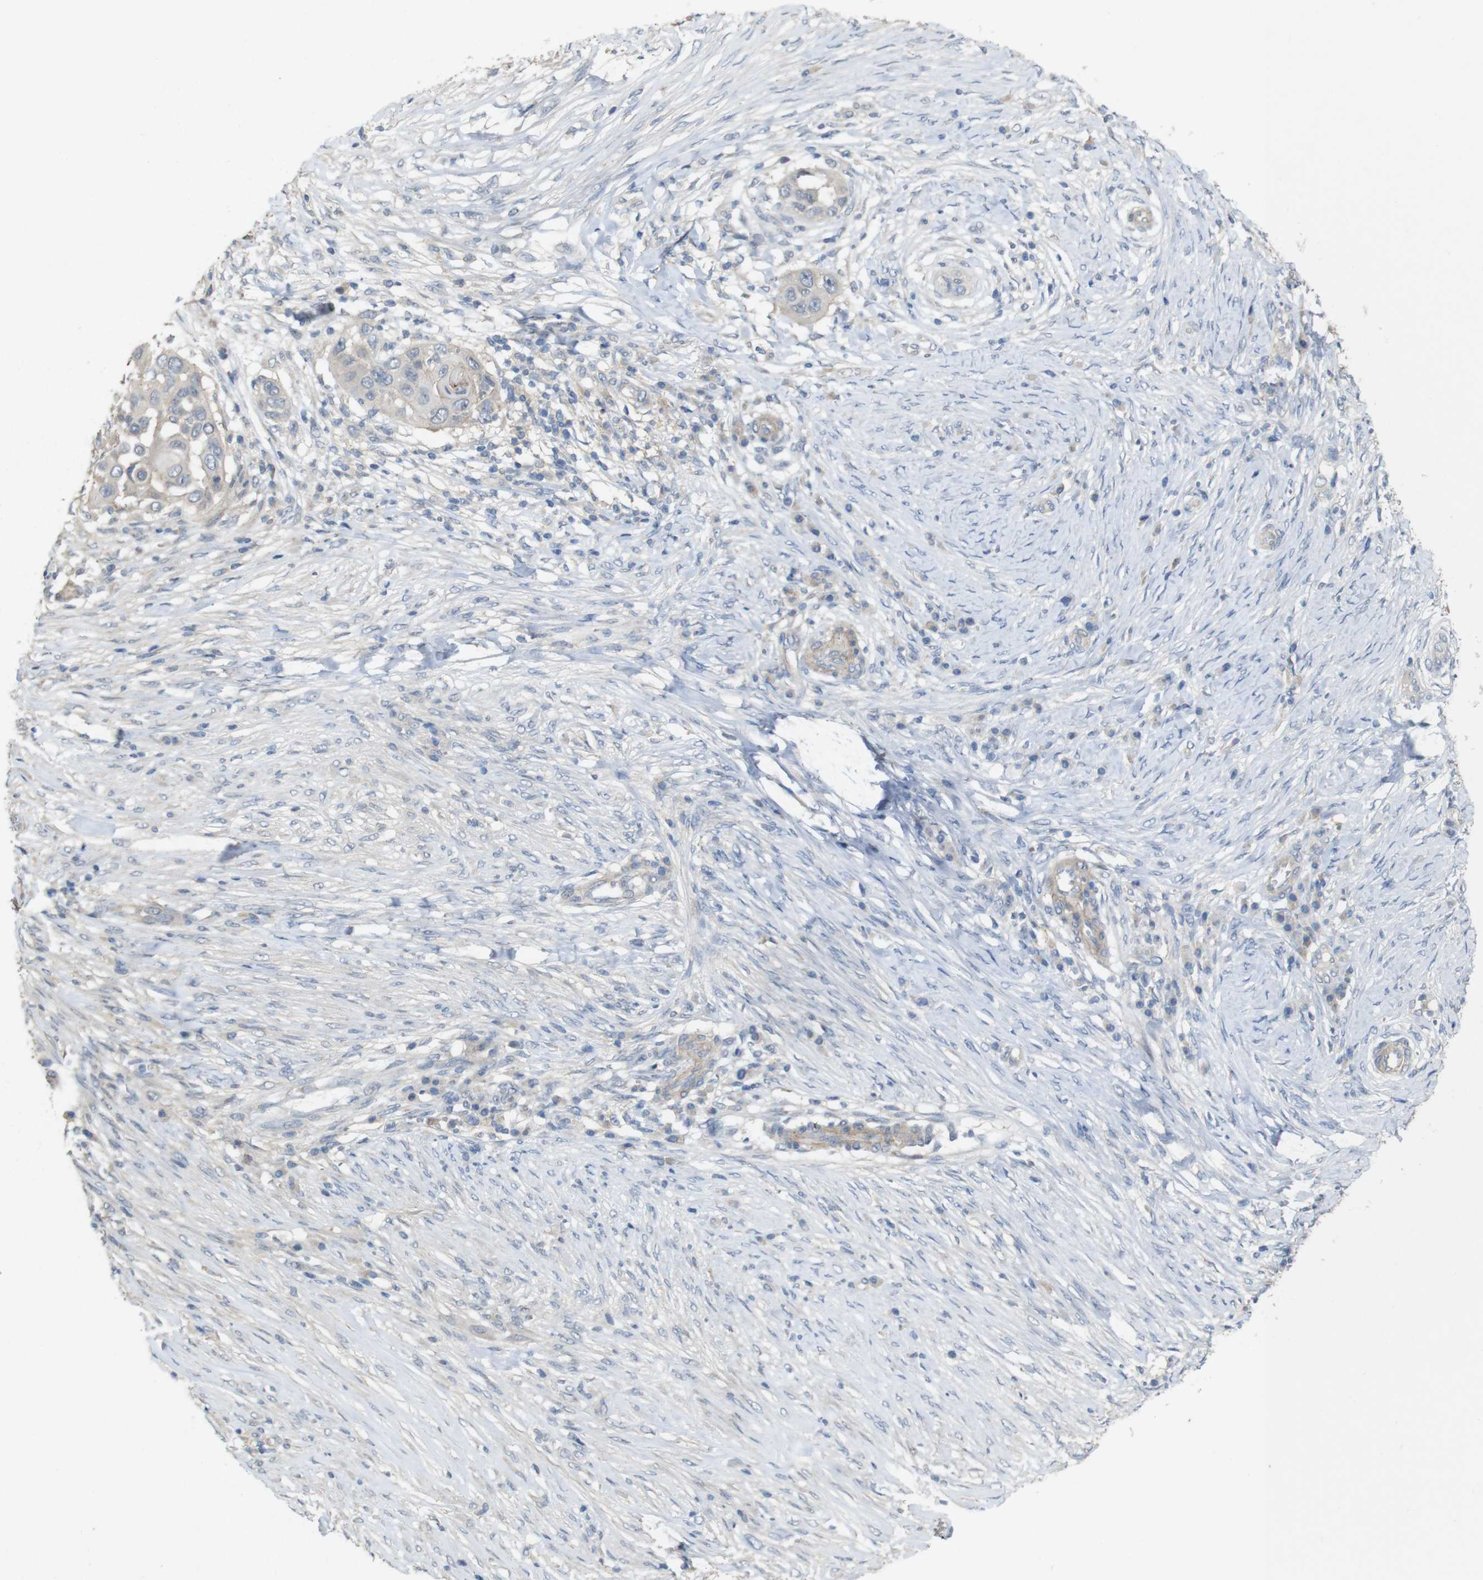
{"staining": {"intensity": "negative", "quantity": "none", "location": "none"}, "tissue": "skin cancer", "cell_type": "Tumor cells", "image_type": "cancer", "snomed": [{"axis": "morphology", "description": "Squamous cell carcinoma, NOS"}, {"axis": "topography", "description": "Skin"}], "caption": "Immunohistochemistry photomicrograph of skin cancer (squamous cell carcinoma) stained for a protein (brown), which shows no expression in tumor cells.", "gene": "CDC34", "patient": {"sex": "female", "age": 44}}